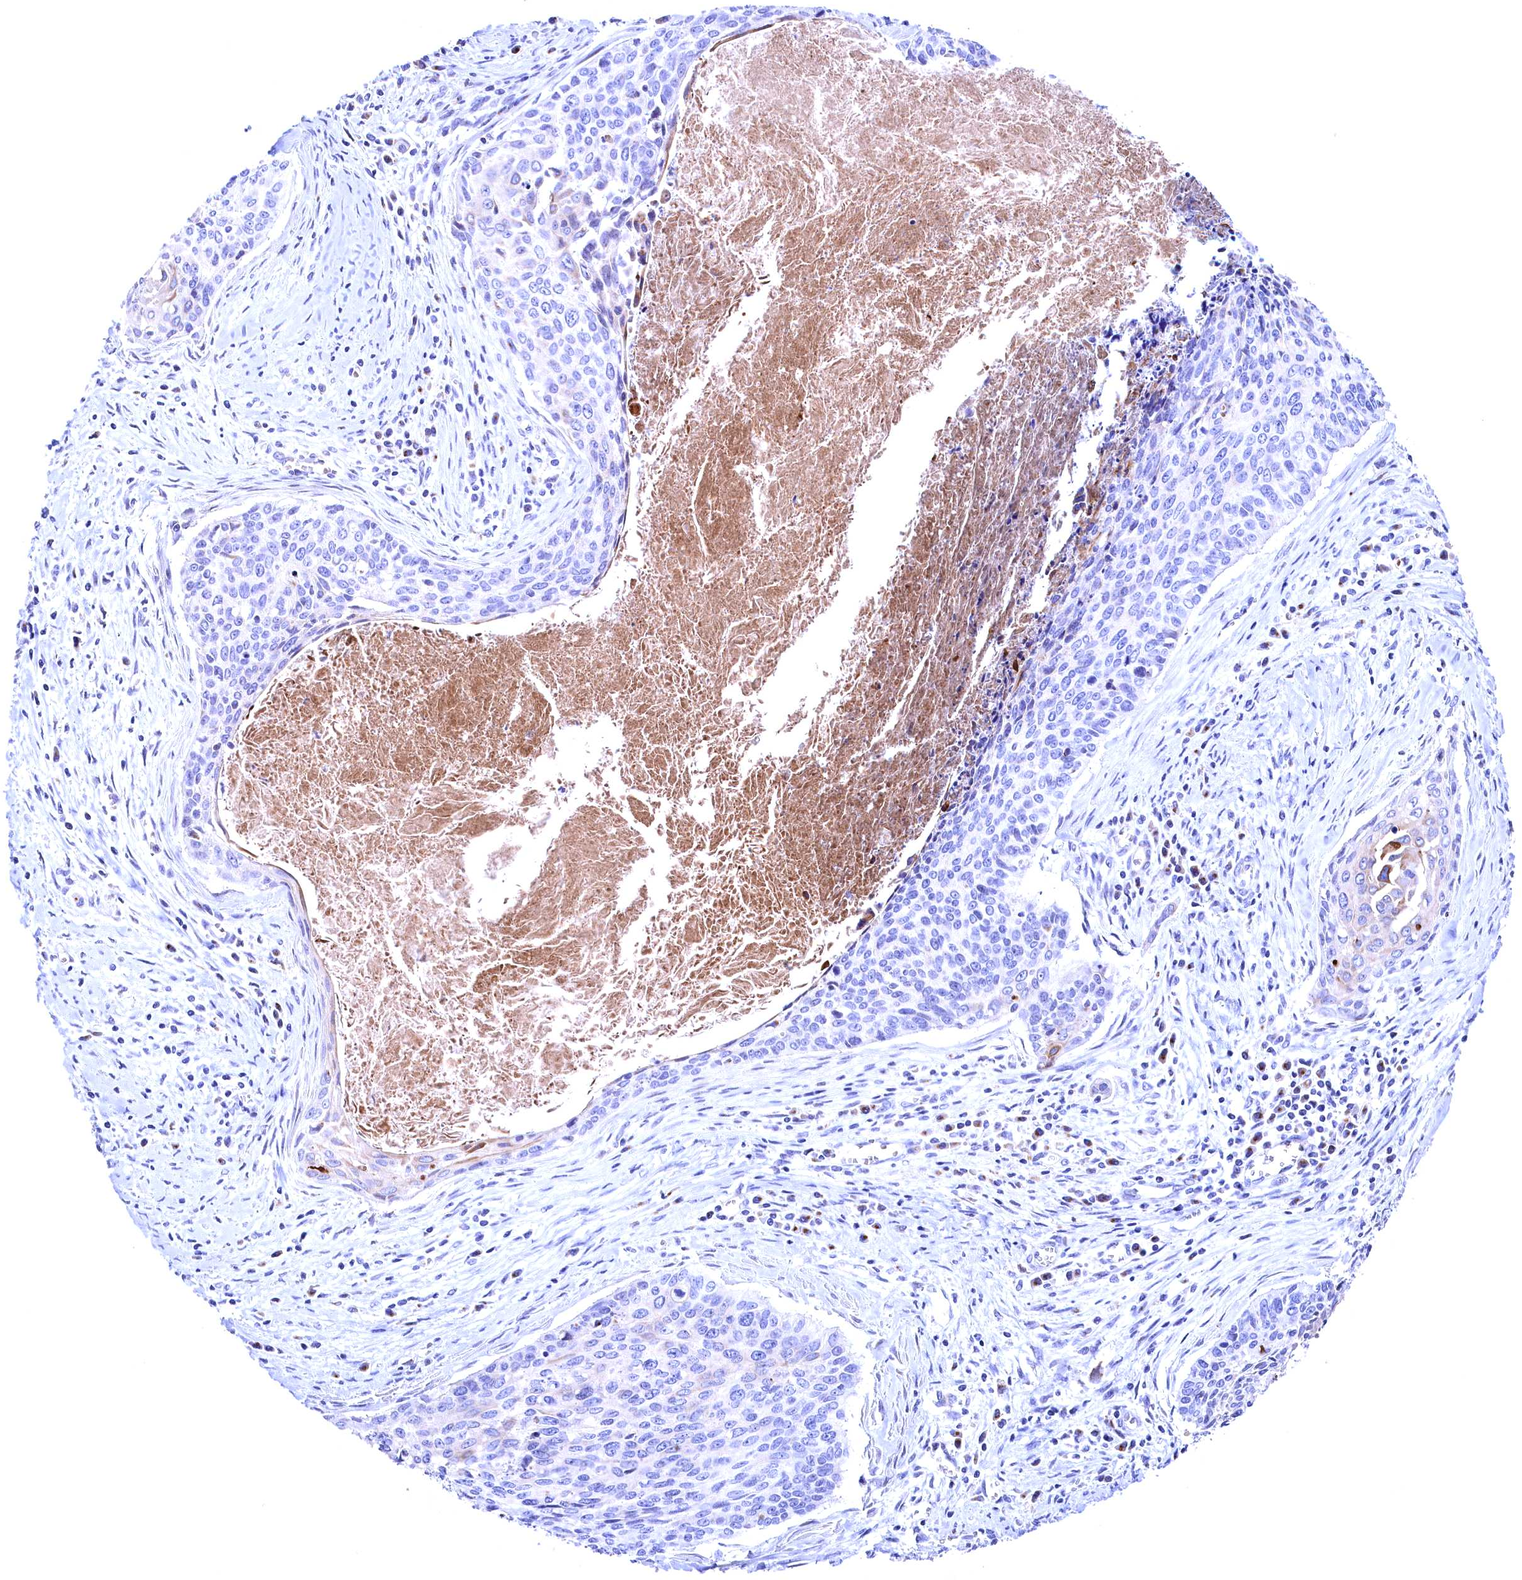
{"staining": {"intensity": "strong", "quantity": "<25%", "location": "cytoplasmic/membranous"}, "tissue": "cervical cancer", "cell_type": "Tumor cells", "image_type": "cancer", "snomed": [{"axis": "morphology", "description": "Squamous cell carcinoma, NOS"}, {"axis": "topography", "description": "Cervix"}], "caption": "About <25% of tumor cells in human cervical squamous cell carcinoma display strong cytoplasmic/membranous protein staining as visualized by brown immunohistochemical staining.", "gene": "GPR108", "patient": {"sex": "female", "age": 55}}